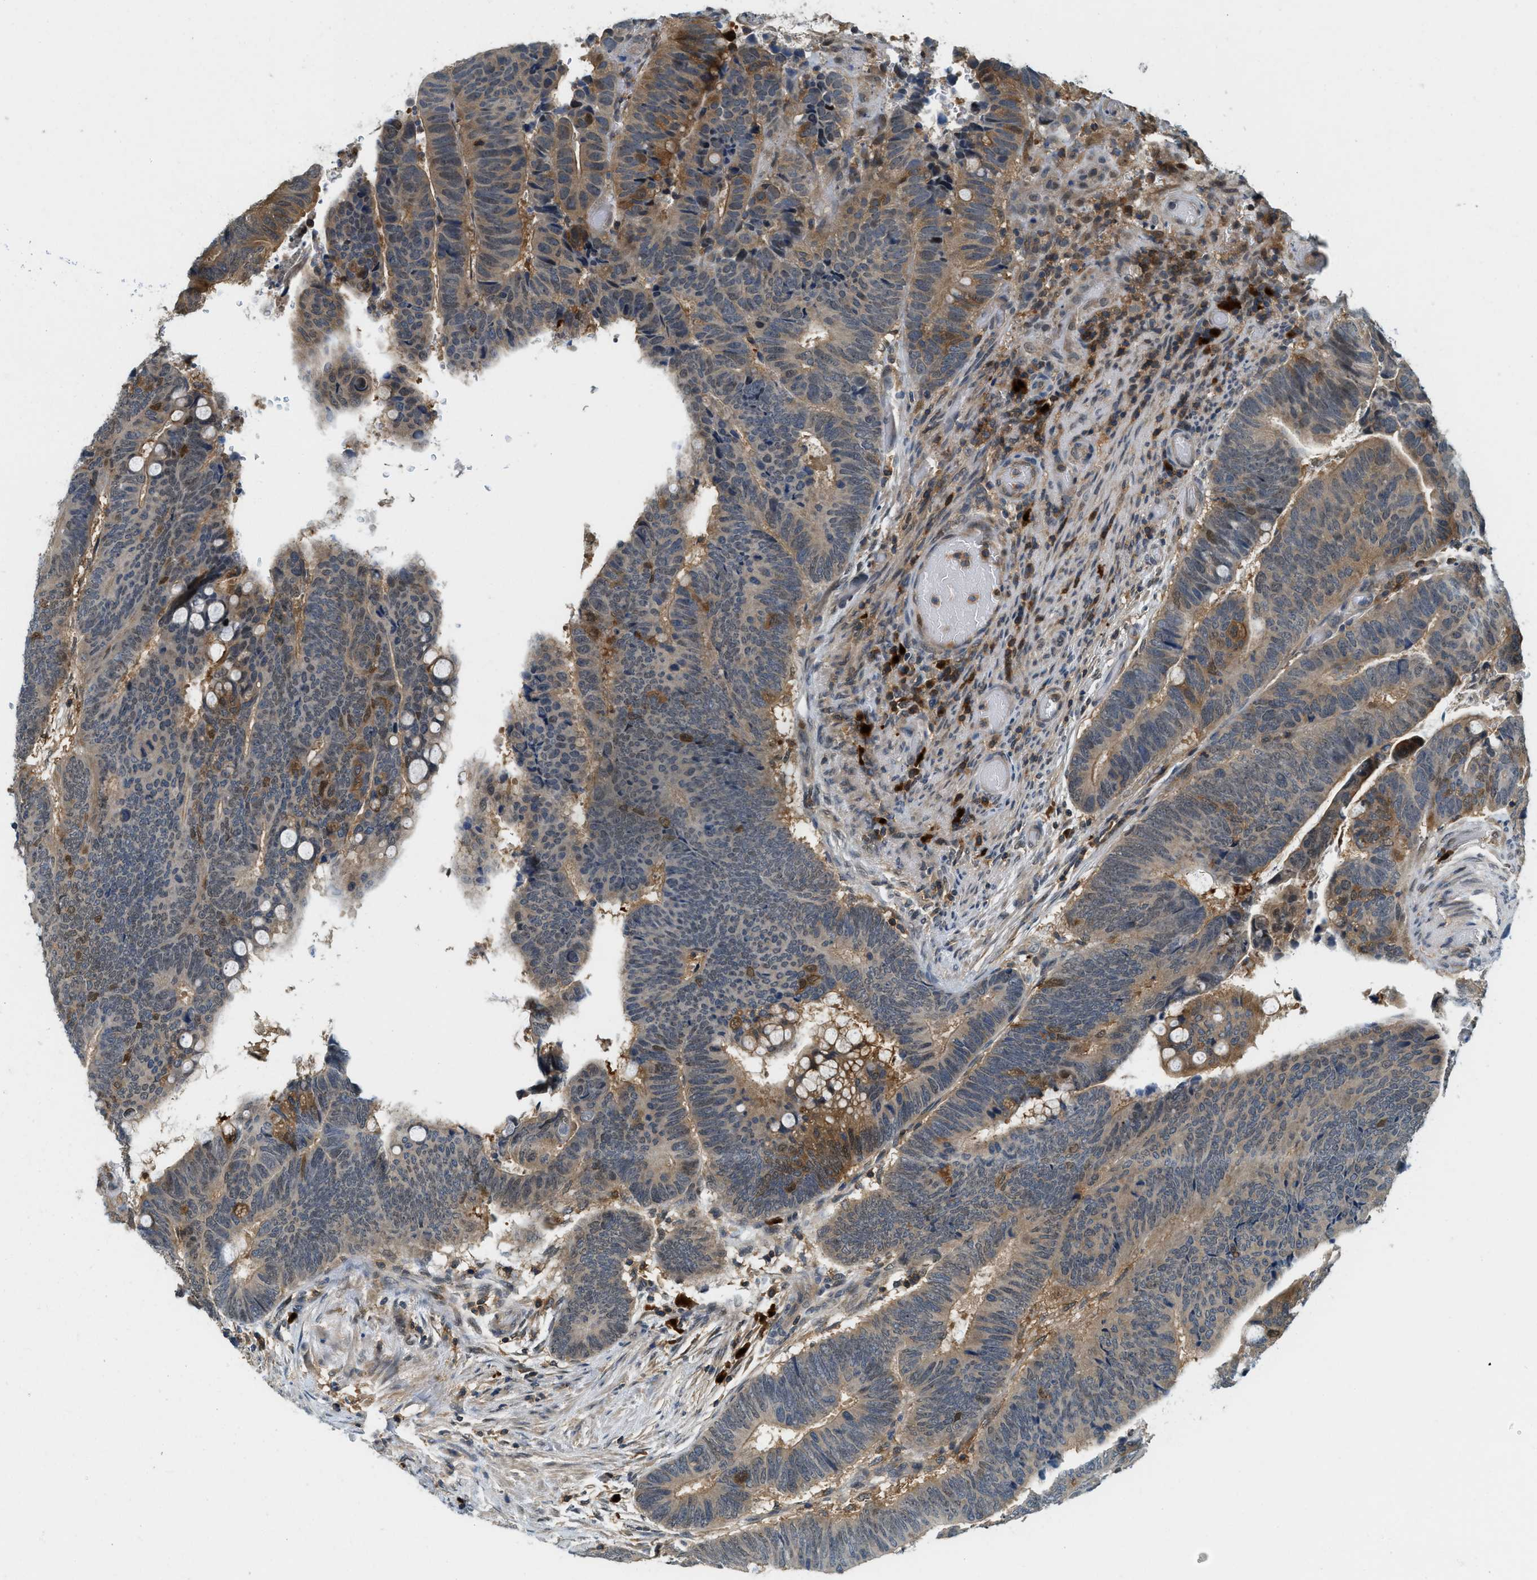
{"staining": {"intensity": "moderate", "quantity": ">75%", "location": "cytoplasmic/membranous,nuclear"}, "tissue": "colorectal cancer", "cell_type": "Tumor cells", "image_type": "cancer", "snomed": [{"axis": "morphology", "description": "Normal tissue, NOS"}, {"axis": "morphology", "description": "Adenocarcinoma, NOS"}, {"axis": "topography", "description": "Rectum"}], "caption": "Moderate cytoplasmic/membranous and nuclear positivity is seen in approximately >75% of tumor cells in adenocarcinoma (colorectal). The protein is shown in brown color, while the nuclei are stained blue.", "gene": "GMPPB", "patient": {"sex": "male", "age": 92}}